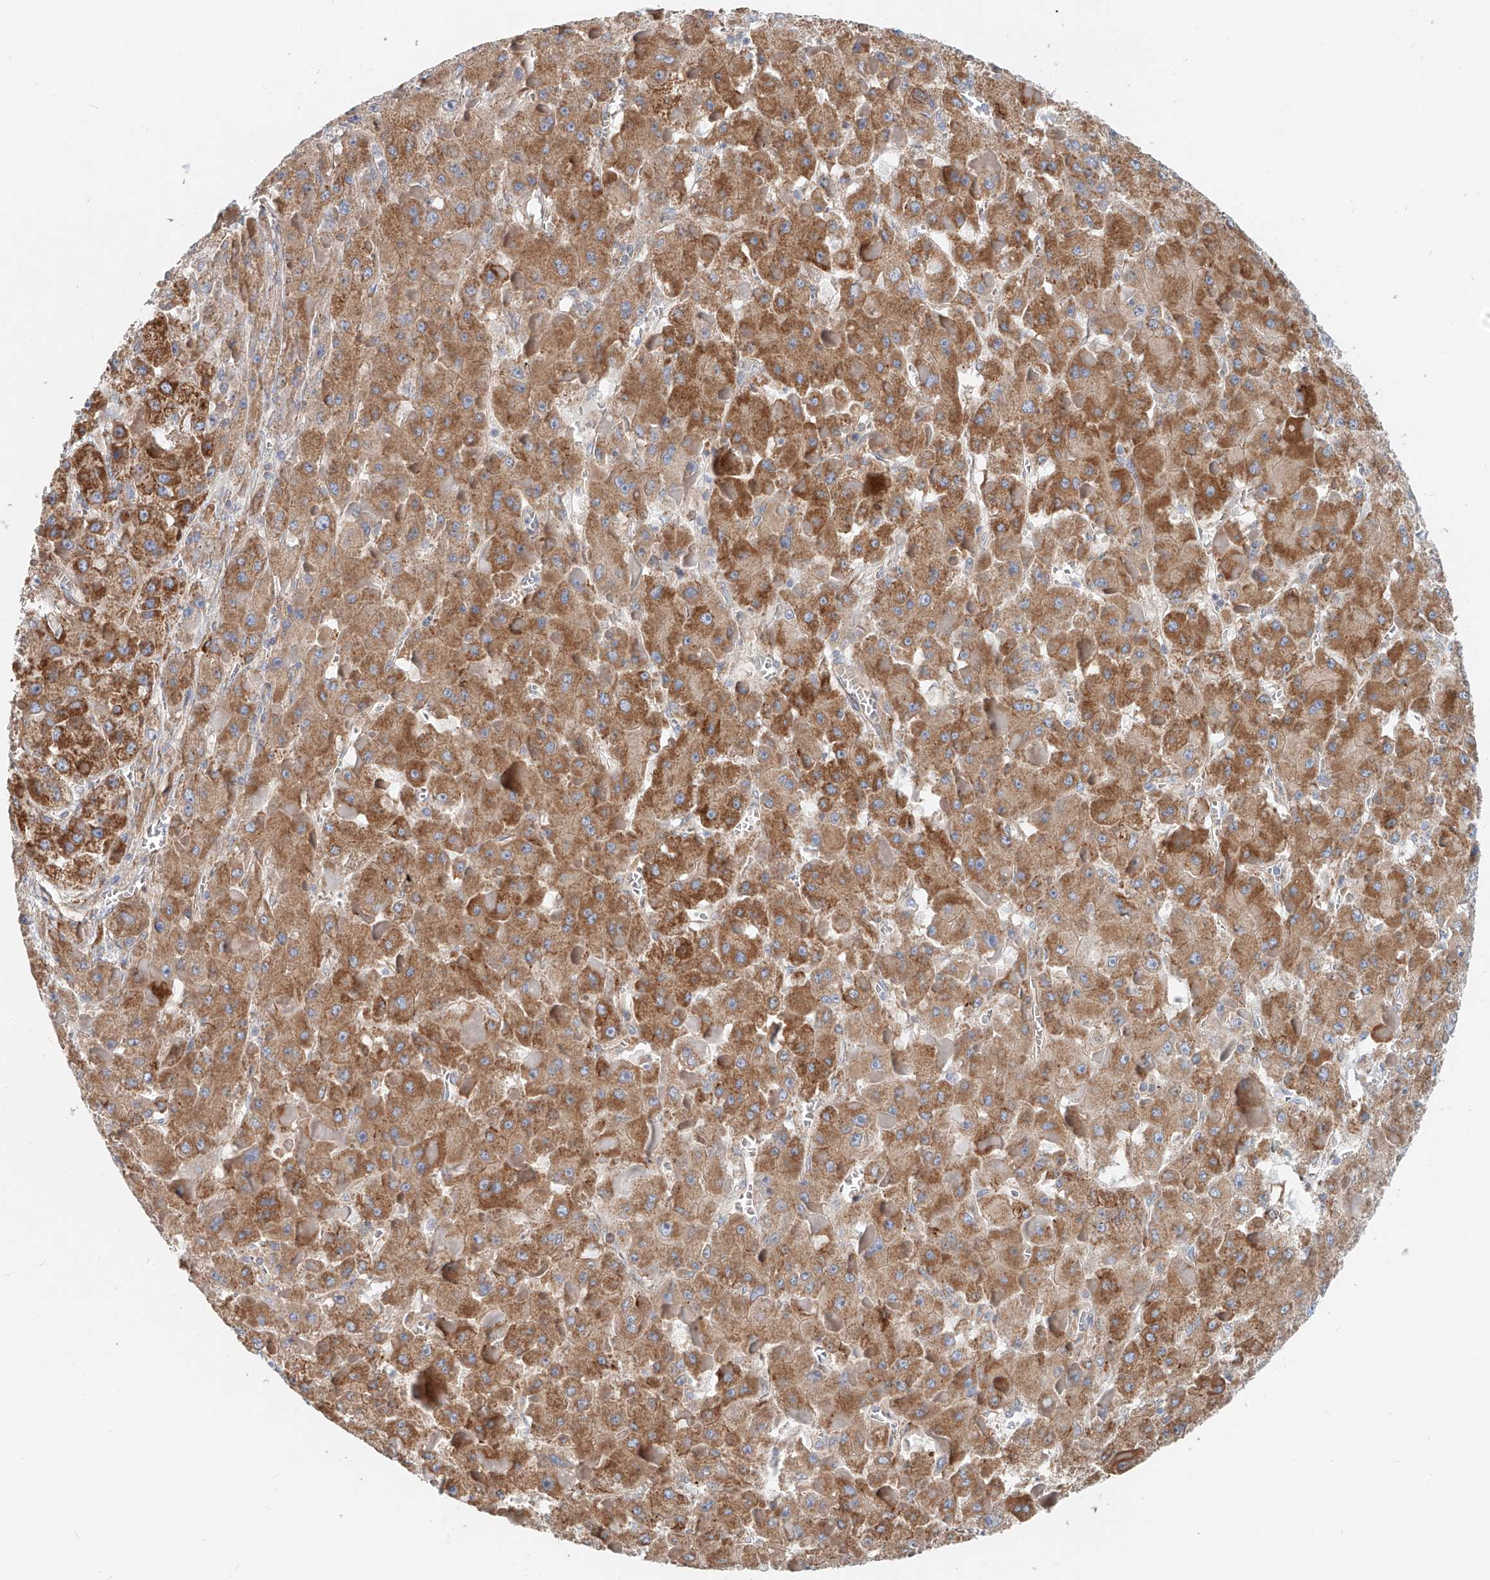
{"staining": {"intensity": "moderate", "quantity": ">75%", "location": "cytoplasmic/membranous"}, "tissue": "liver cancer", "cell_type": "Tumor cells", "image_type": "cancer", "snomed": [{"axis": "morphology", "description": "Carcinoma, Hepatocellular, NOS"}, {"axis": "topography", "description": "Liver"}], "caption": "Approximately >75% of tumor cells in human liver cancer (hepatocellular carcinoma) exhibit moderate cytoplasmic/membranous protein expression as visualized by brown immunohistochemical staining.", "gene": "SNAP29", "patient": {"sex": "female", "age": 73}}